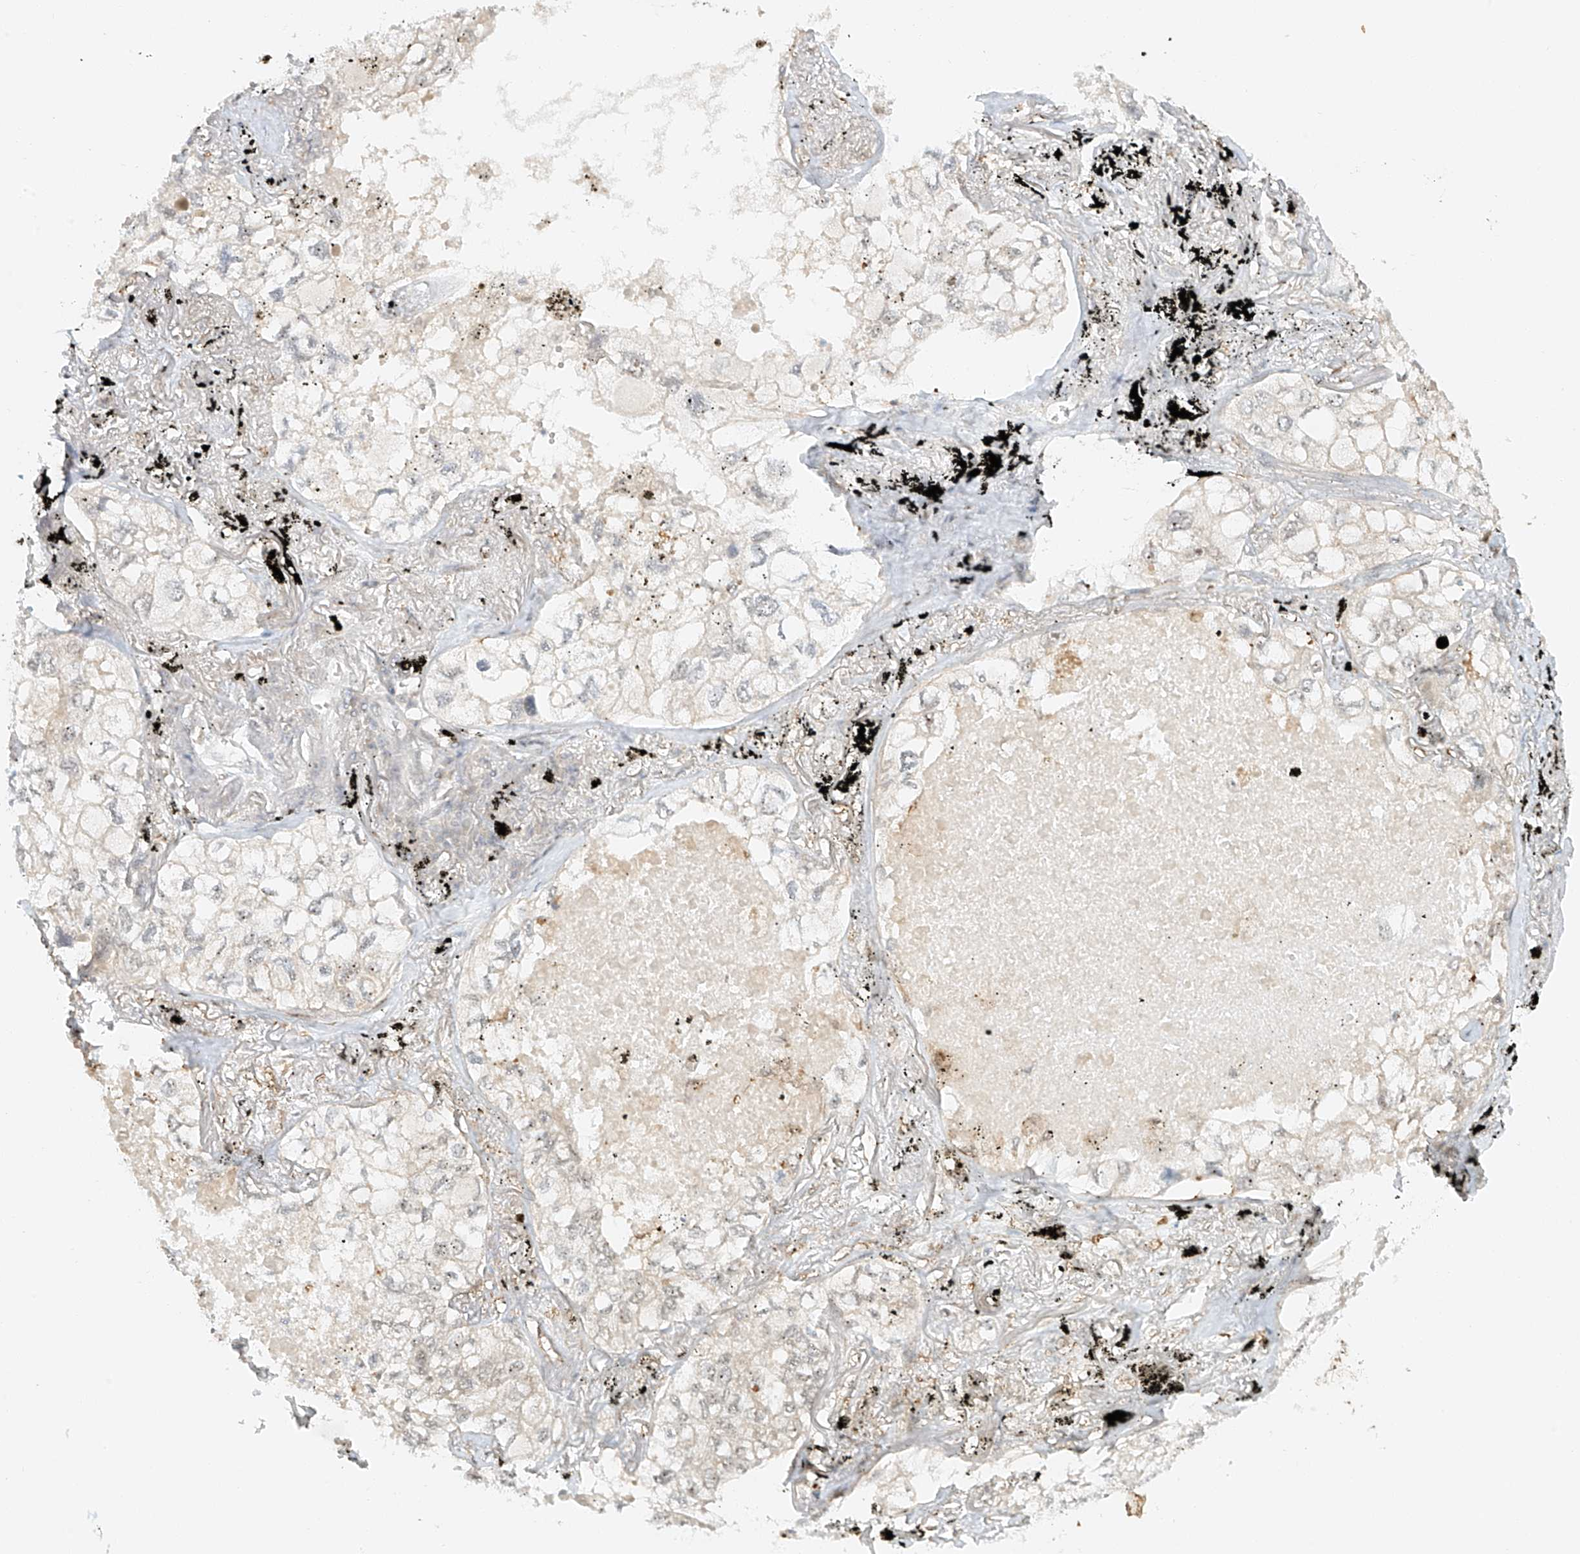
{"staining": {"intensity": "negative", "quantity": "none", "location": "none"}, "tissue": "lung cancer", "cell_type": "Tumor cells", "image_type": "cancer", "snomed": [{"axis": "morphology", "description": "Adenocarcinoma, NOS"}, {"axis": "topography", "description": "Lung"}], "caption": "Tumor cells are negative for protein expression in human lung cancer (adenocarcinoma).", "gene": "MIPEP", "patient": {"sex": "male", "age": 65}}